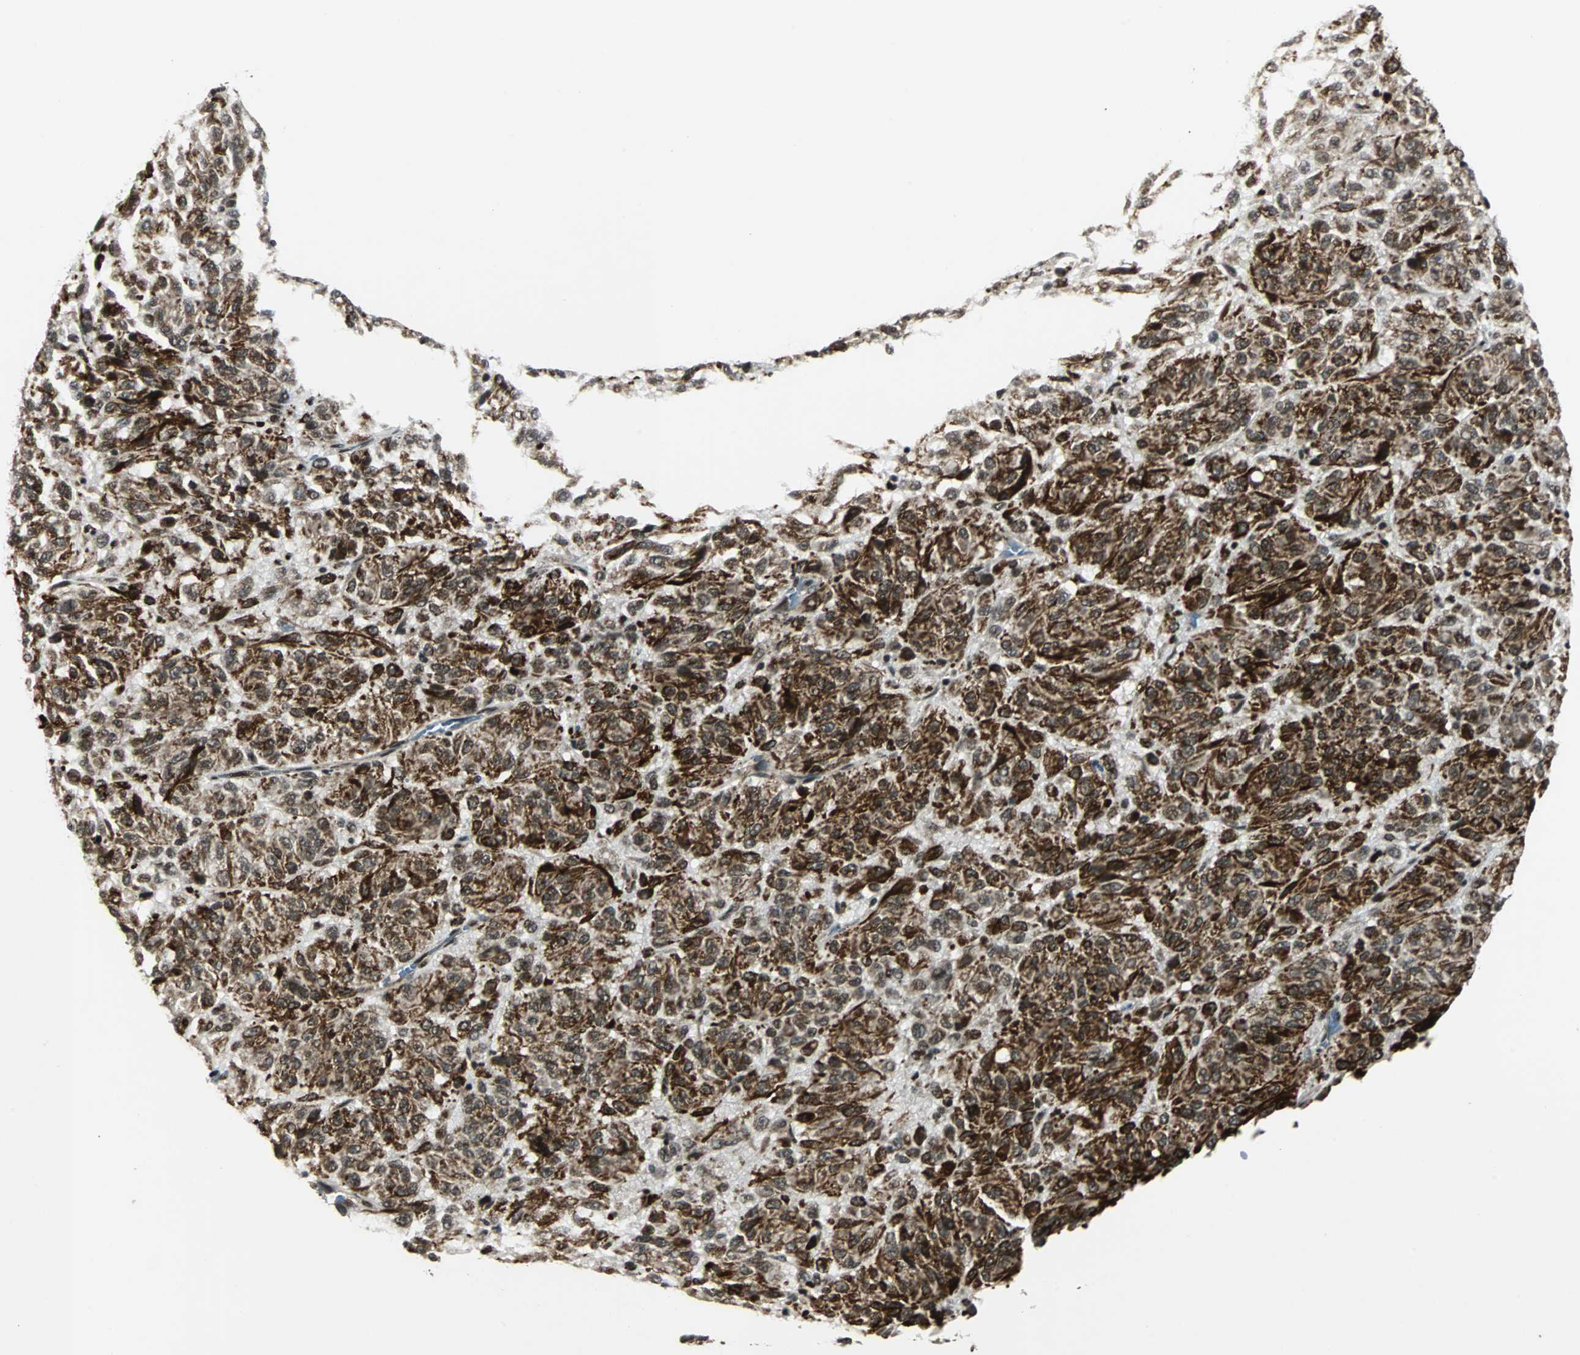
{"staining": {"intensity": "strong", "quantity": ">75%", "location": "cytoplasmic/membranous,nuclear"}, "tissue": "melanoma", "cell_type": "Tumor cells", "image_type": "cancer", "snomed": [{"axis": "morphology", "description": "Malignant melanoma, Metastatic site"}, {"axis": "topography", "description": "Lung"}], "caption": "High-power microscopy captured an immunohistochemistry (IHC) histopathology image of melanoma, revealing strong cytoplasmic/membranous and nuclear positivity in about >75% of tumor cells. (Stains: DAB (3,3'-diaminobenzidine) in brown, nuclei in blue, Microscopy: brightfield microscopy at high magnification).", "gene": "TAF5", "patient": {"sex": "male", "age": 64}}